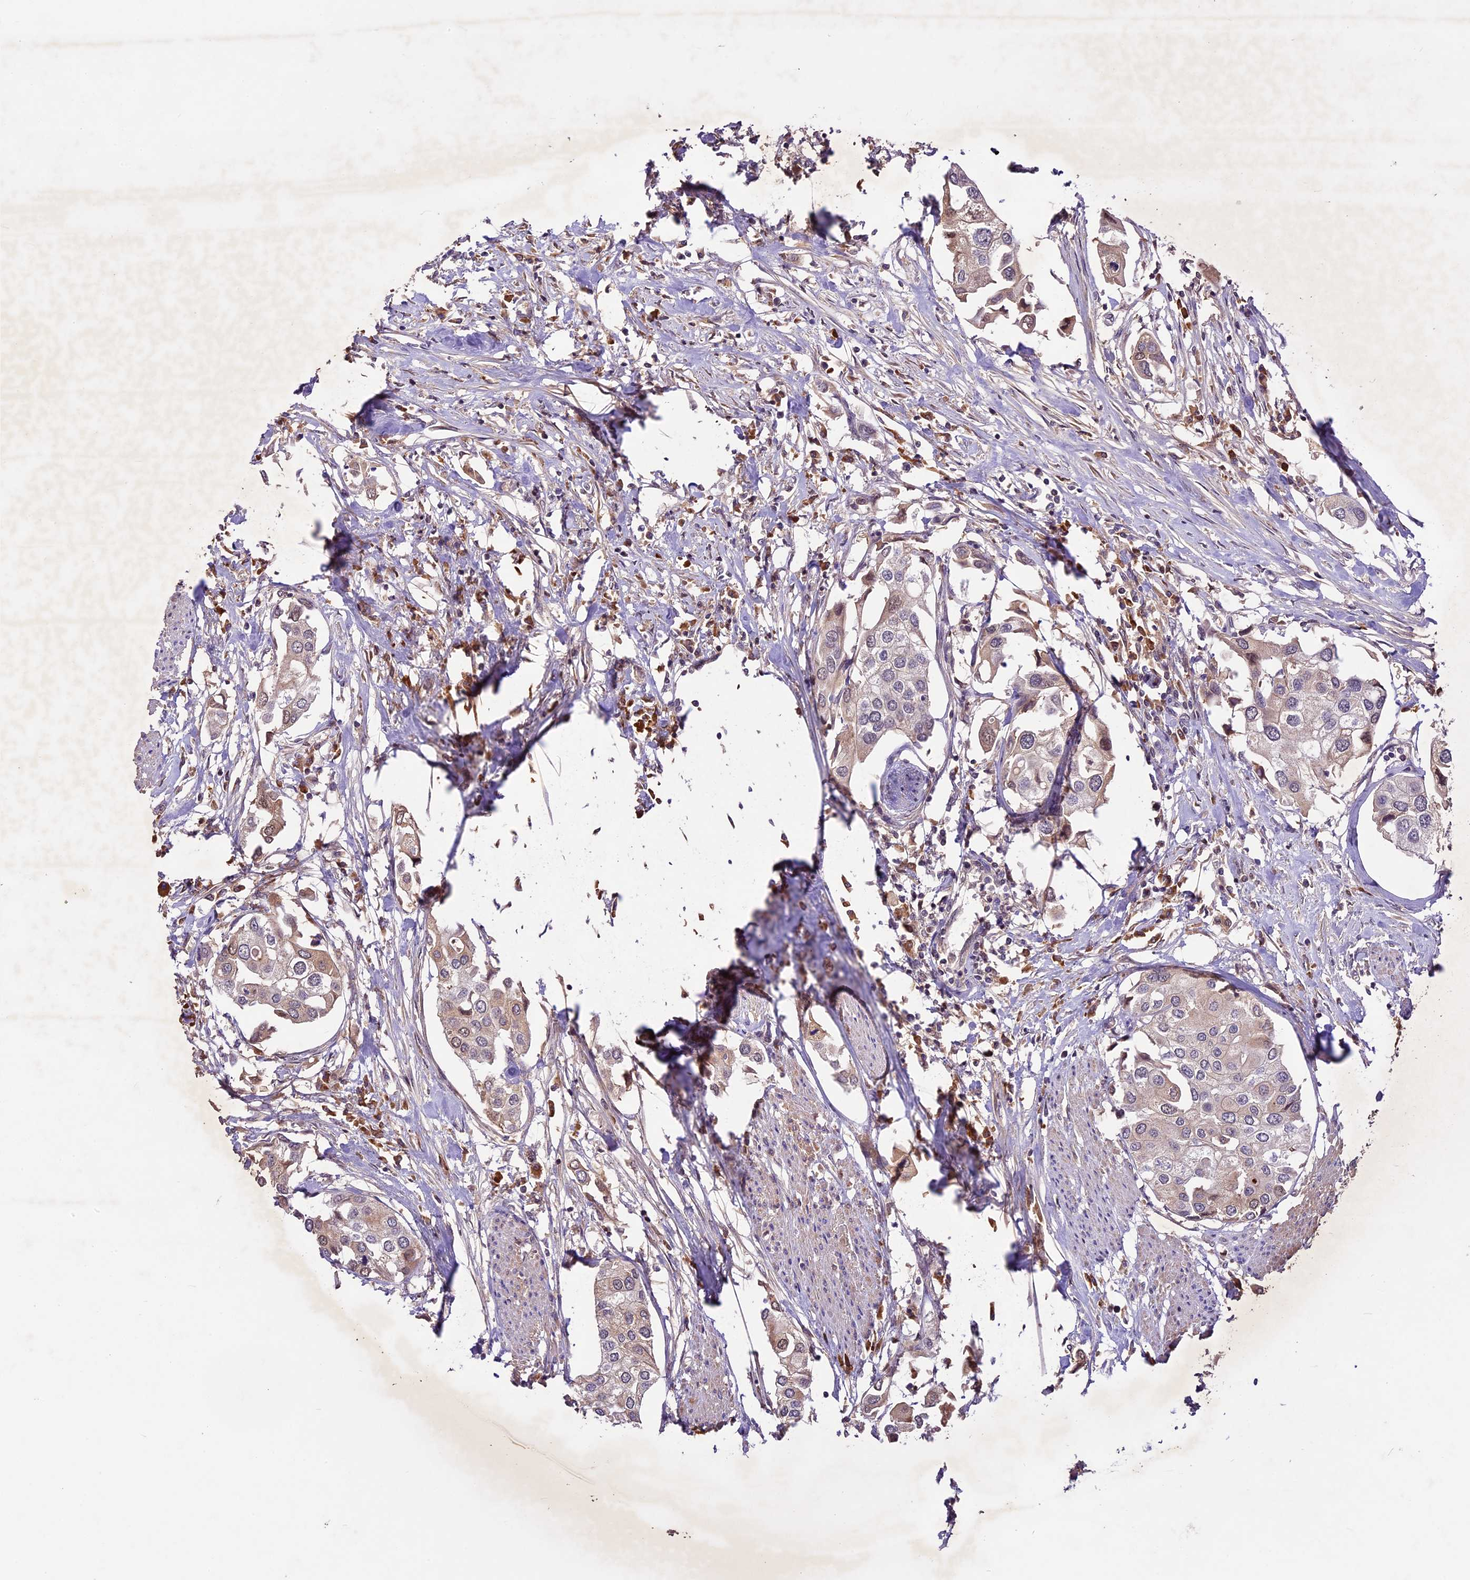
{"staining": {"intensity": "weak", "quantity": "25%-75%", "location": "cytoplasmic/membranous"}, "tissue": "urothelial cancer", "cell_type": "Tumor cells", "image_type": "cancer", "snomed": [{"axis": "morphology", "description": "Urothelial carcinoma, High grade"}, {"axis": "topography", "description": "Urinary bladder"}], "caption": "Immunohistochemical staining of urothelial carcinoma (high-grade) exhibits low levels of weak cytoplasmic/membranous staining in approximately 25%-75% of tumor cells.", "gene": "ATP10A", "patient": {"sex": "male", "age": 64}}